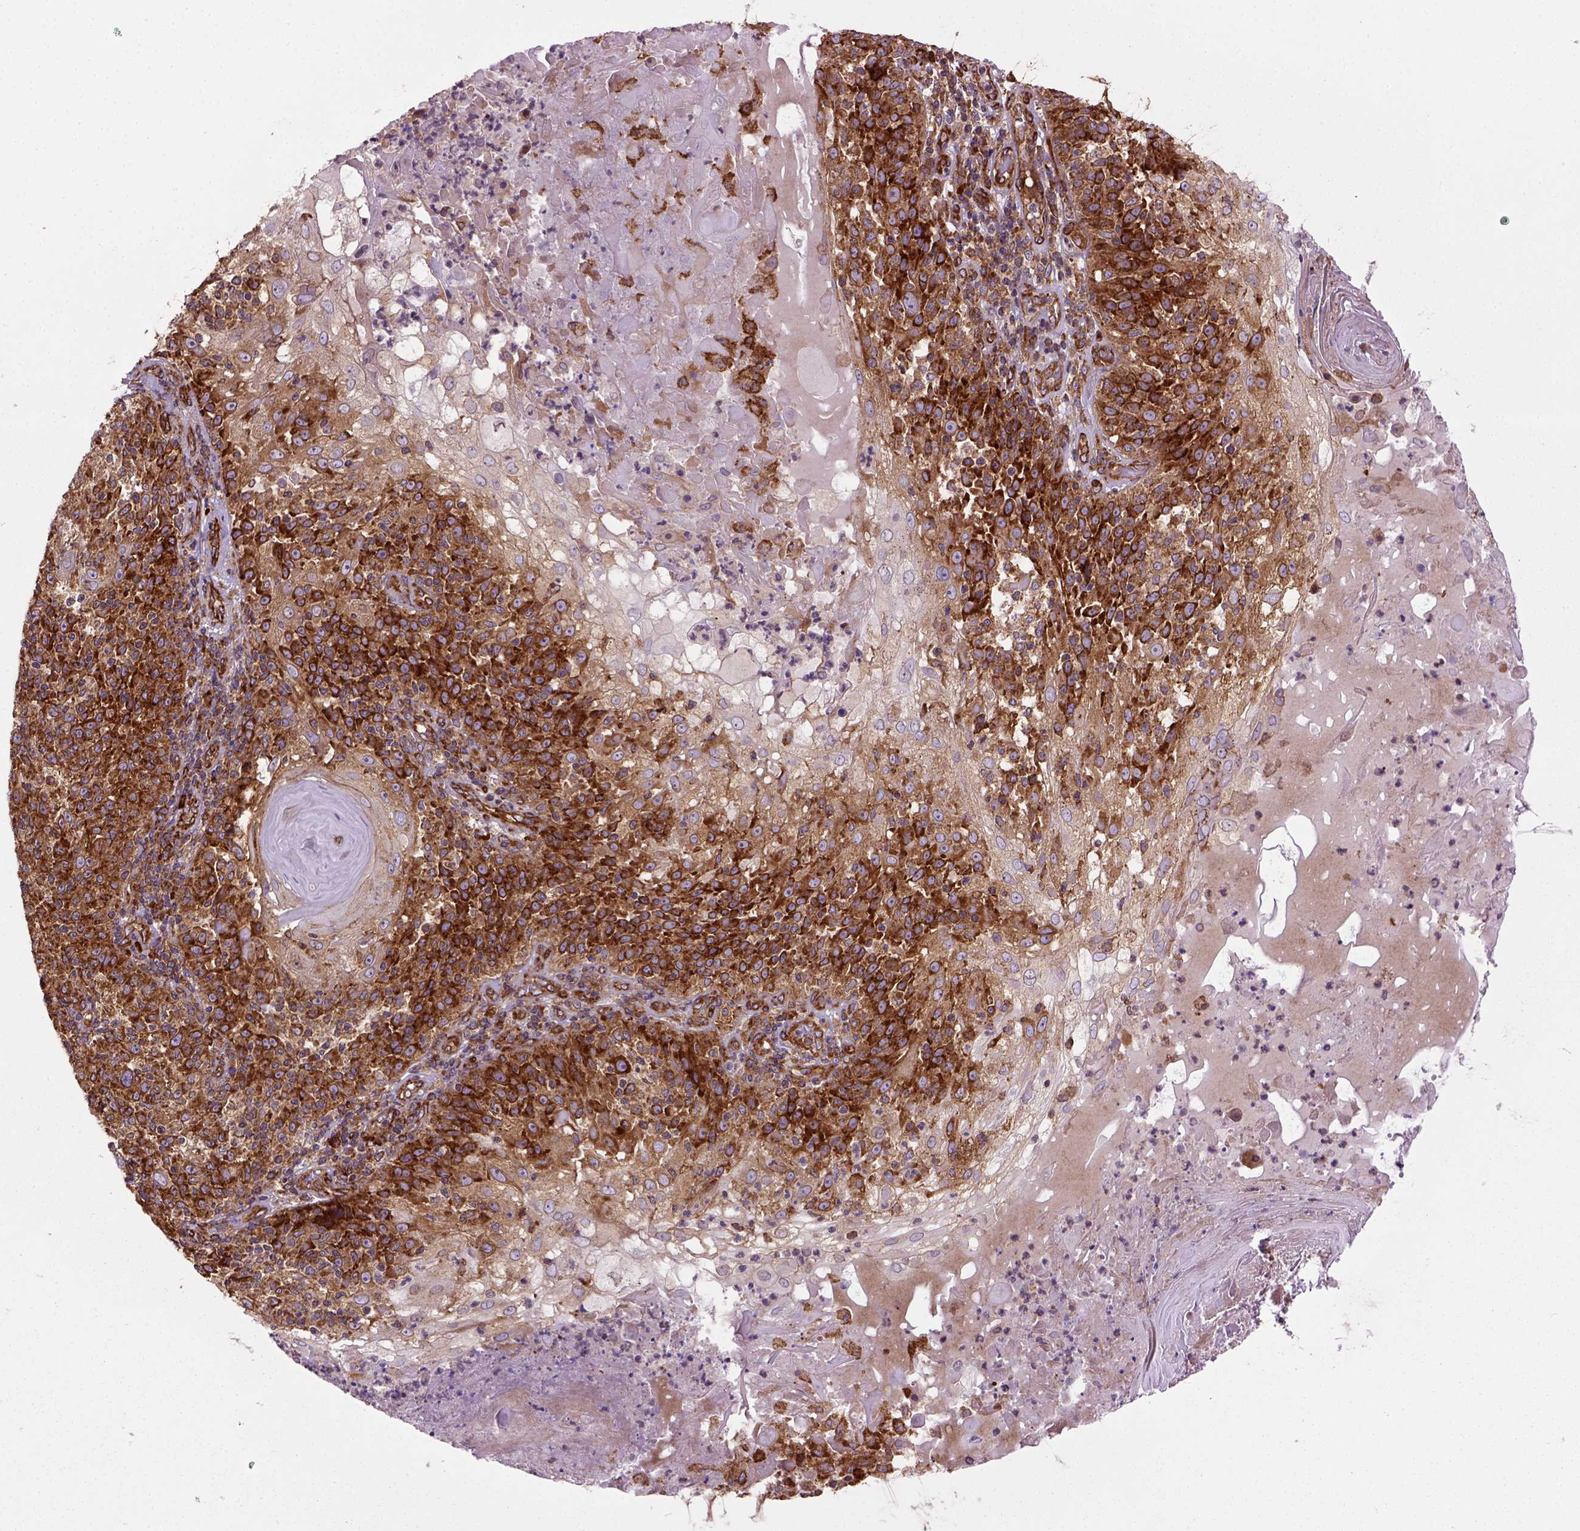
{"staining": {"intensity": "strong", "quantity": ">75%", "location": "cytoplasmic/membranous"}, "tissue": "skin cancer", "cell_type": "Tumor cells", "image_type": "cancer", "snomed": [{"axis": "morphology", "description": "Normal tissue, NOS"}, {"axis": "morphology", "description": "Squamous cell carcinoma, NOS"}, {"axis": "topography", "description": "Skin"}], "caption": "Skin cancer stained with DAB IHC shows high levels of strong cytoplasmic/membranous positivity in about >75% of tumor cells.", "gene": "CAPRIN1", "patient": {"sex": "female", "age": 83}}